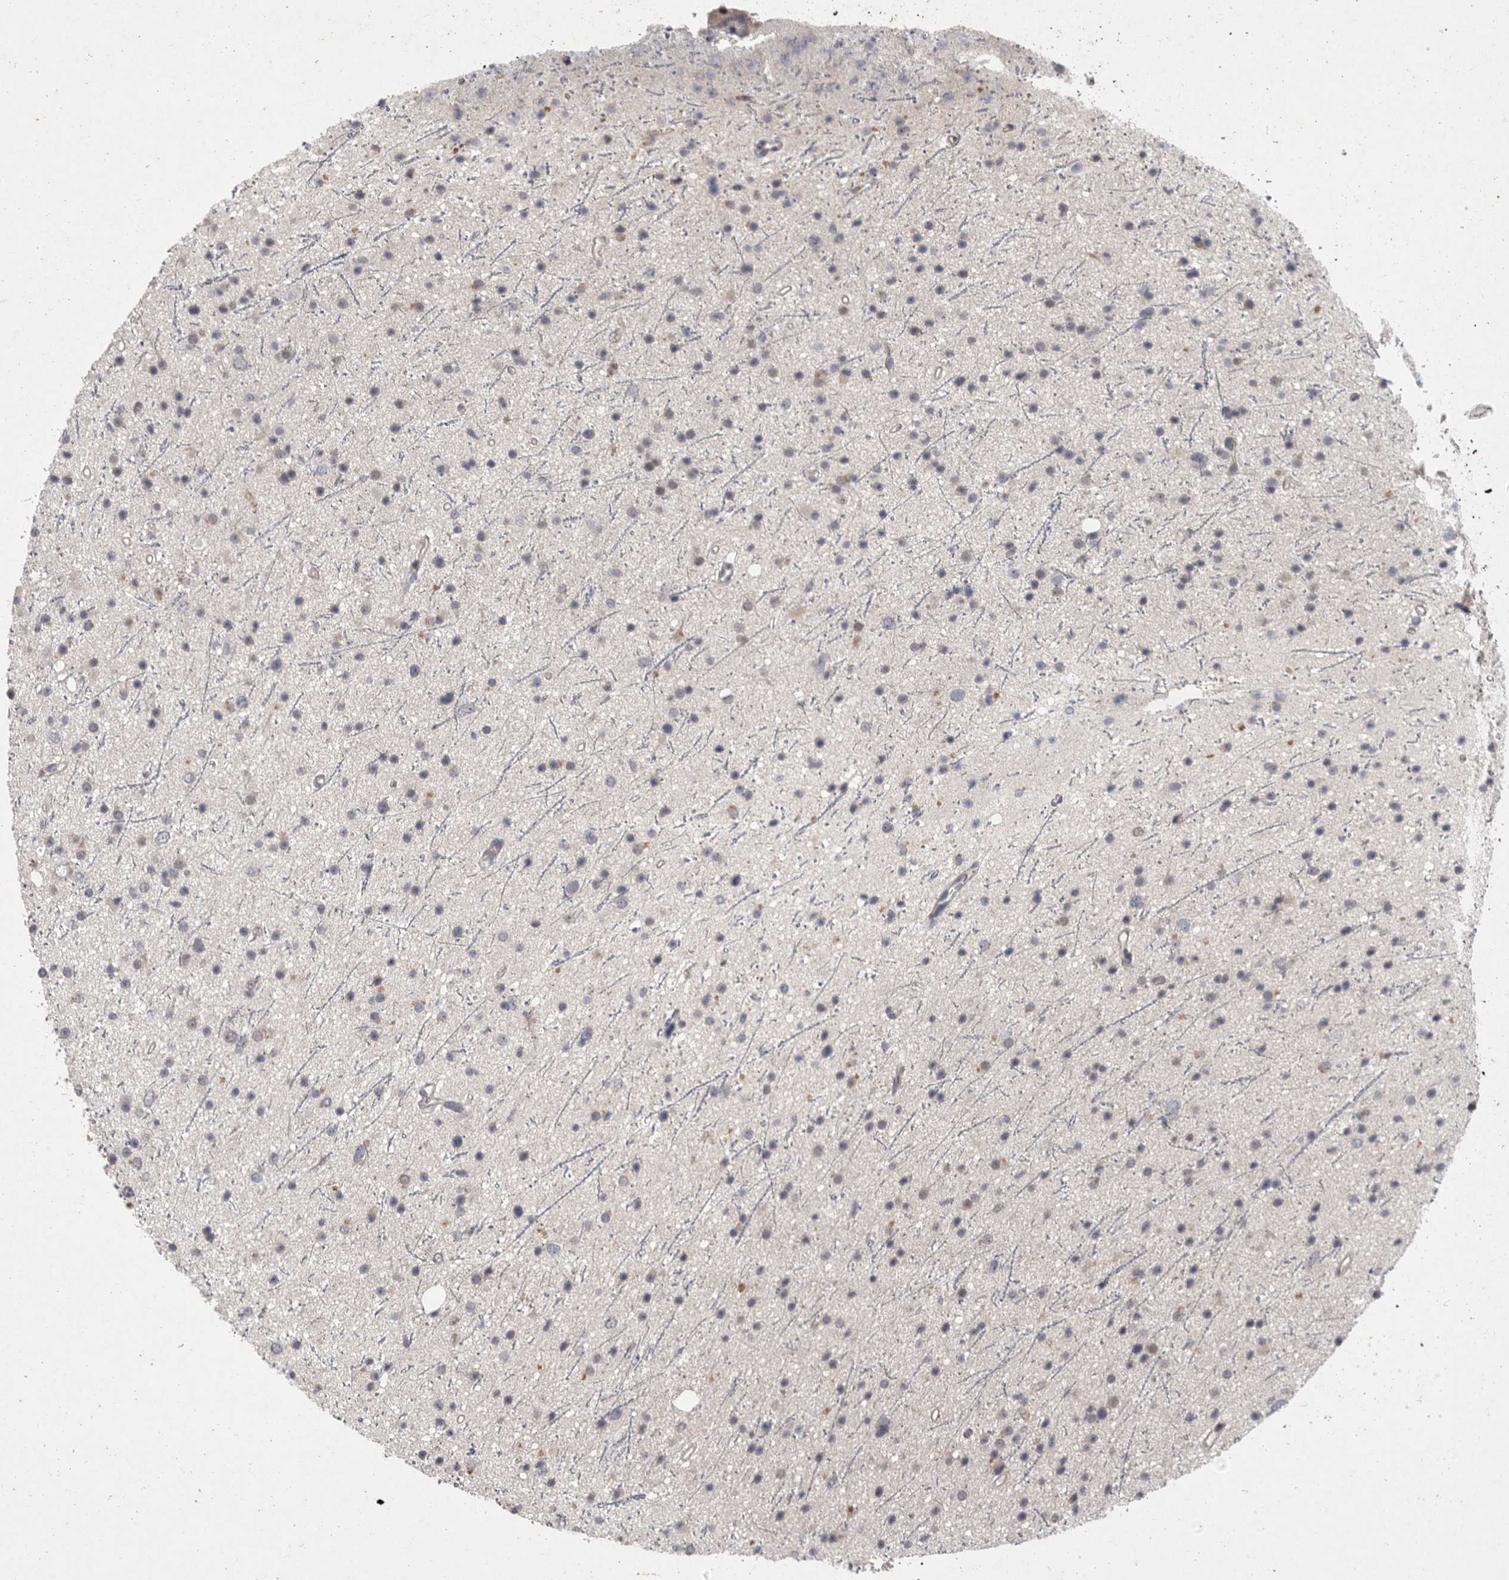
{"staining": {"intensity": "negative", "quantity": "none", "location": "none"}, "tissue": "glioma", "cell_type": "Tumor cells", "image_type": "cancer", "snomed": [{"axis": "morphology", "description": "Glioma, malignant, Low grade"}, {"axis": "topography", "description": "Cerebral cortex"}], "caption": "High magnification brightfield microscopy of low-grade glioma (malignant) stained with DAB (3,3'-diaminobenzidine) (brown) and counterstained with hematoxylin (blue): tumor cells show no significant staining.", "gene": "MAN2A1", "patient": {"sex": "female", "age": 39}}